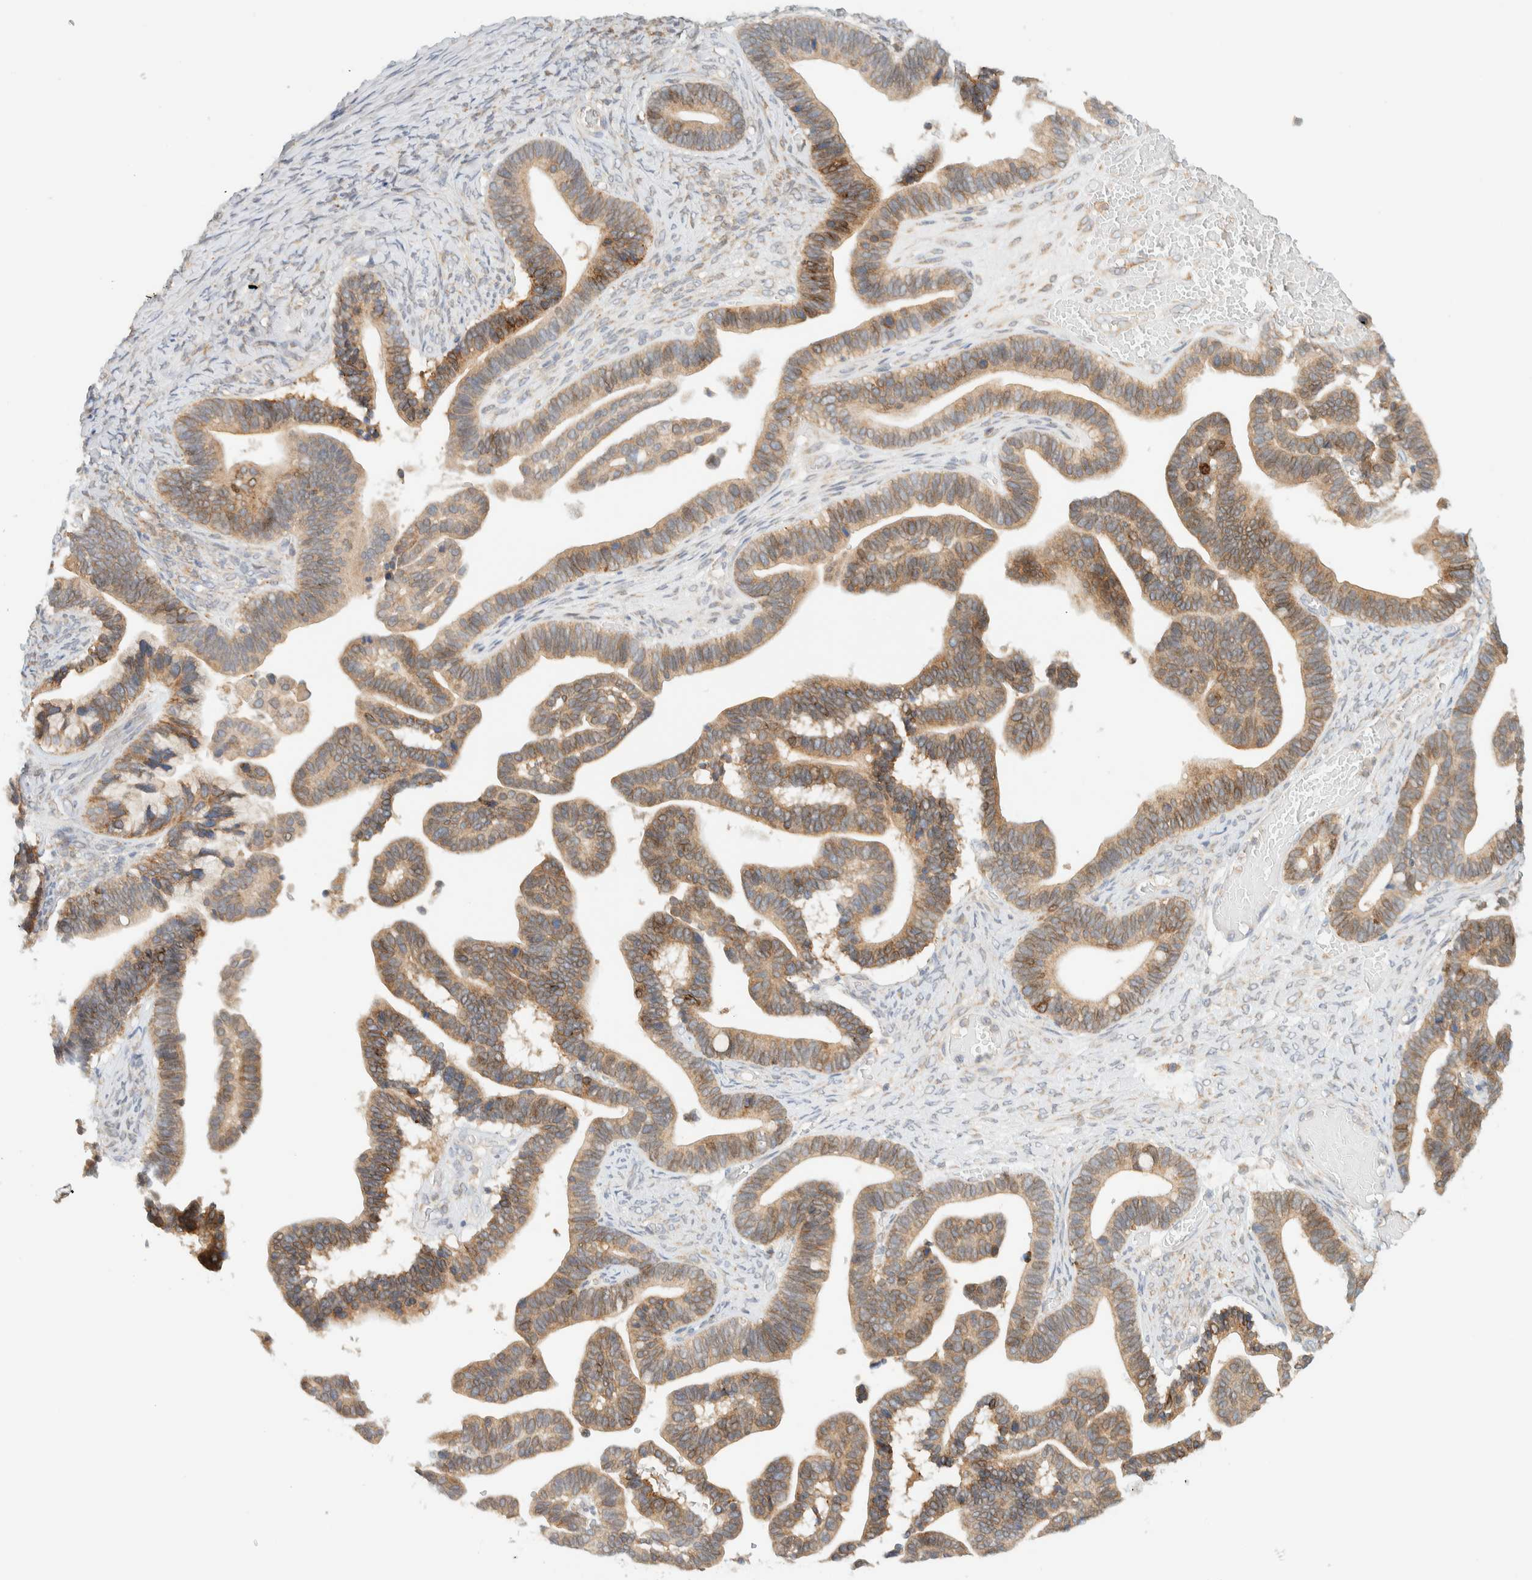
{"staining": {"intensity": "moderate", "quantity": ">75%", "location": "cytoplasmic/membranous"}, "tissue": "ovarian cancer", "cell_type": "Tumor cells", "image_type": "cancer", "snomed": [{"axis": "morphology", "description": "Cystadenocarcinoma, serous, NOS"}, {"axis": "topography", "description": "Ovary"}], "caption": "Immunohistochemistry image of human ovarian cancer (serous cystadenocarcinoma) stained for a protein (brown), which shows medium levels of moderate cytoplasmic/membranous staining in approximately >75% of tumor cells.", "gene": "NT5C", "patient": {"sex": "female", "age": 56}}